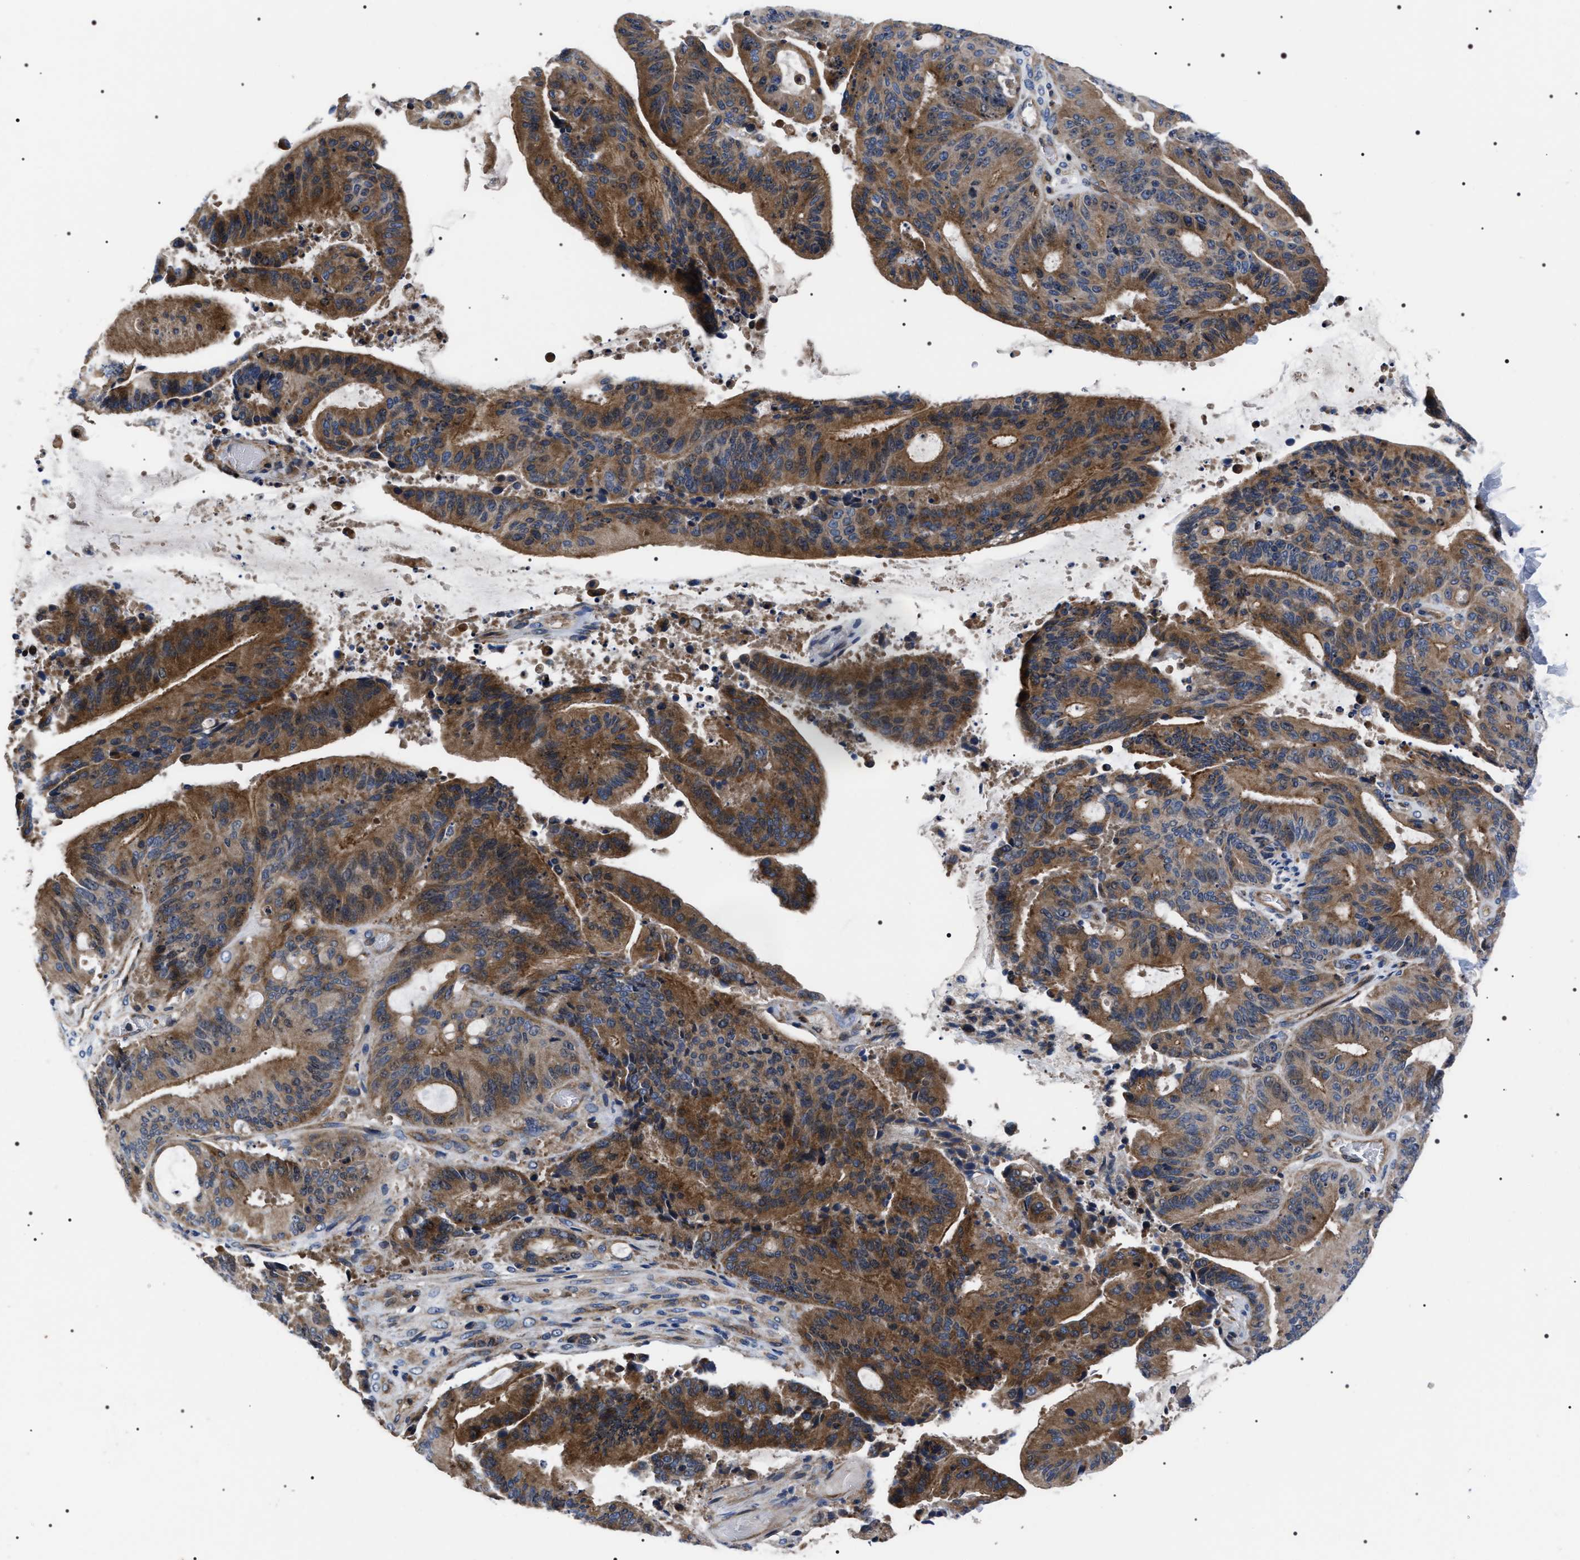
{"staining": {"intensity": "moderate", "quantity": ">75%", "location": "cytoplasmic/membranous"}, "tissue": "liver cancer", "cell_type": "Tumor cells", "image_type": "cancer", "snomed": [{"axis": "morphology", "description": "Normal tissue, NOS"}, {"axis": "morphology", "description": "Cholangiocarcinoma"}, {"axis": "topography", "description": "Liver"}, {"axis": "topography", "description": "Peripheral nerve tissue"}], "caption": "Liver cancer was stained to show a protein in brown. There is medium levels of moderate cytoplasmic/membranous positivity in approximately >75% of tumor cells.", "gene": "MIS18A", "patient": {"sex": "female", "age": 73}}